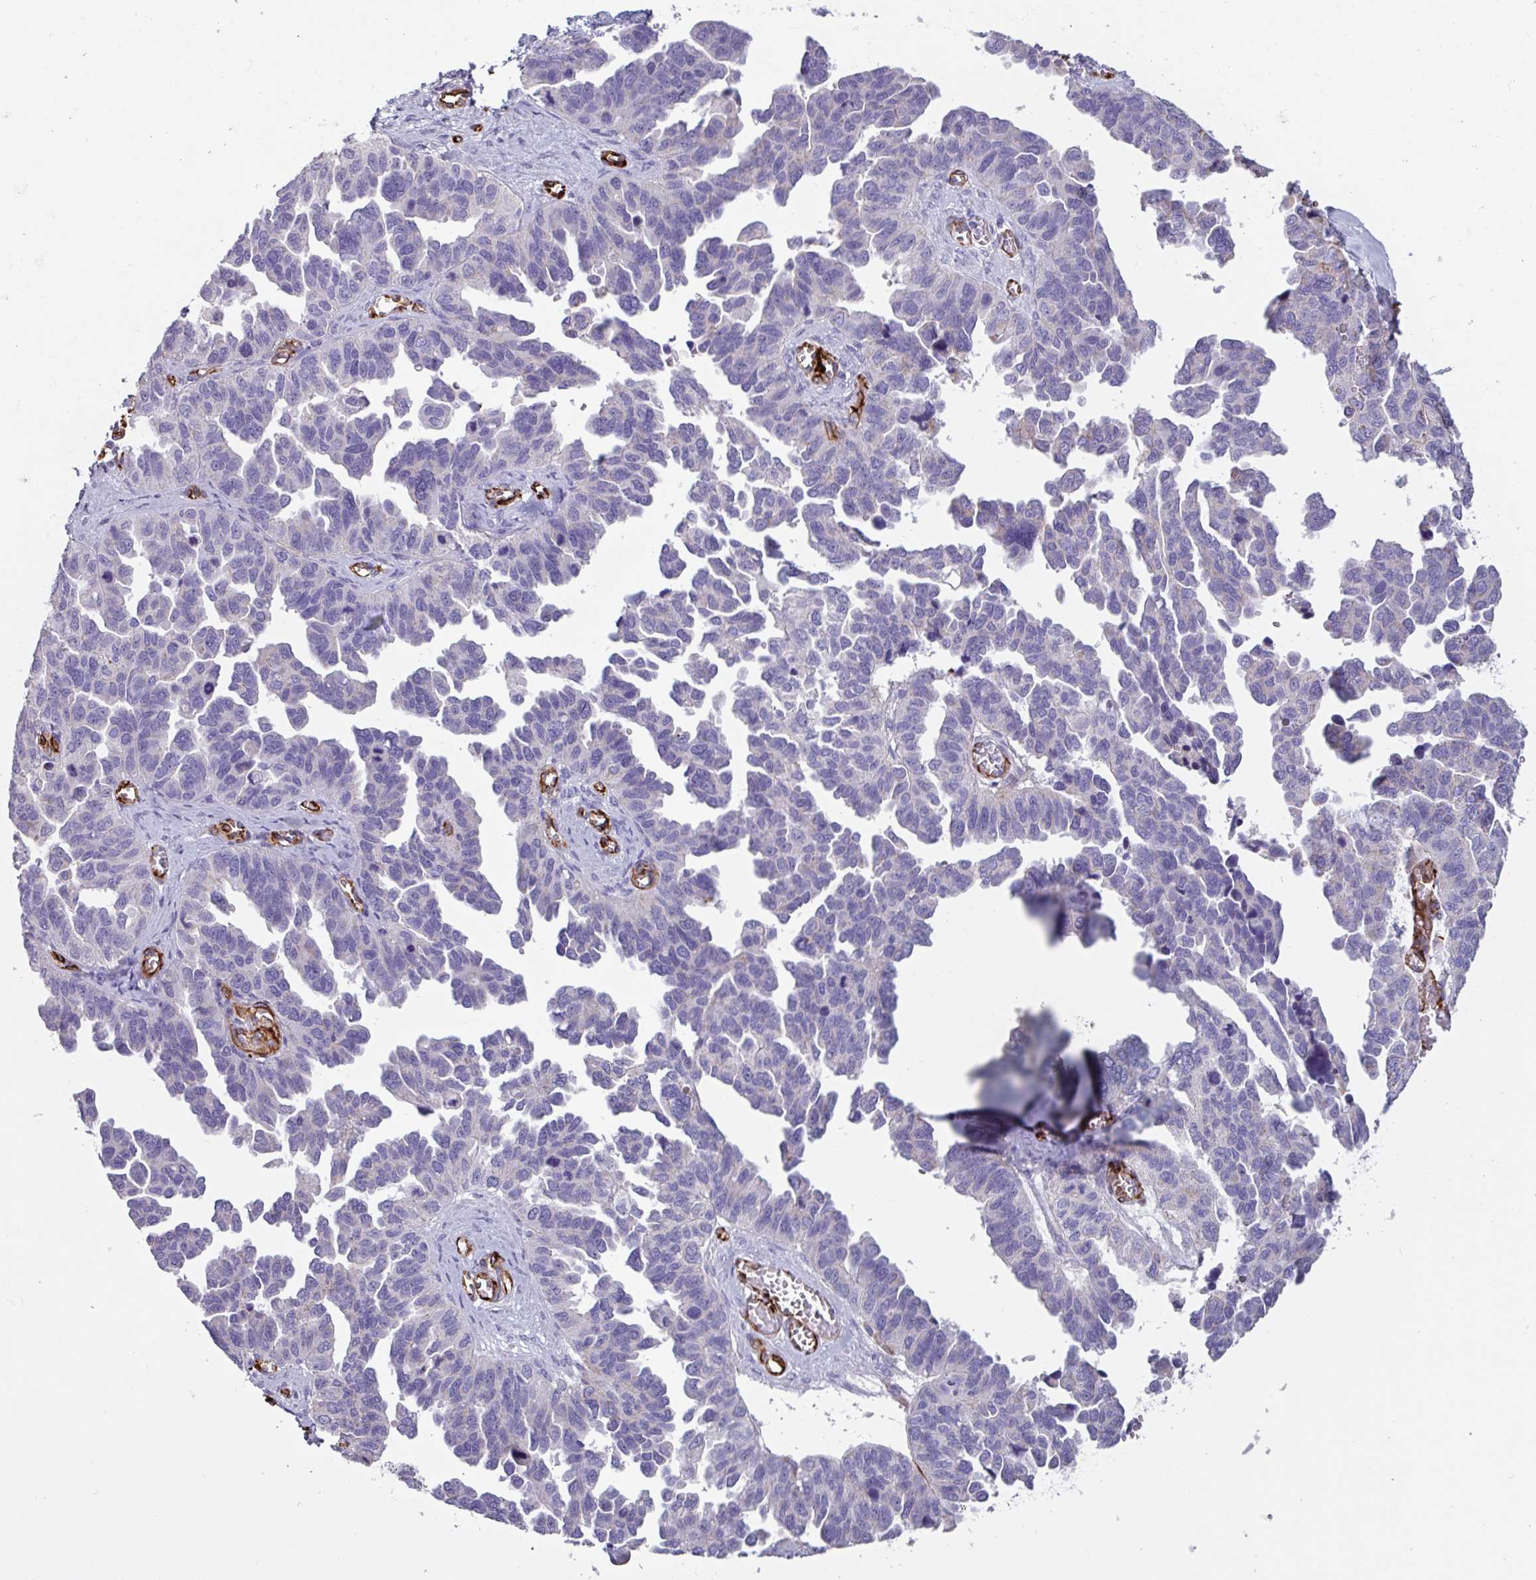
{"staining": {"intensity": "negative", "quantity": "none", "location": "none"}, "tissue": "ovarian cancer", "cell_type": "Tumor cells", "image_type": "cancer", "snomed": [{"axis": "morphology", "description": "Cystadenocarcinoma, serous, NOS"}, {"axis": "topography", "description": "Ovary"}], "caption": "High power microscopy photomicrograph of an immunohistochemistry (IHC) micrograph of ovarian serous cystadenocarcinoma, revealing no significant expression in tumor cells.", "gene": "BTD", "patient": {"sex": "female", "age": 64}}